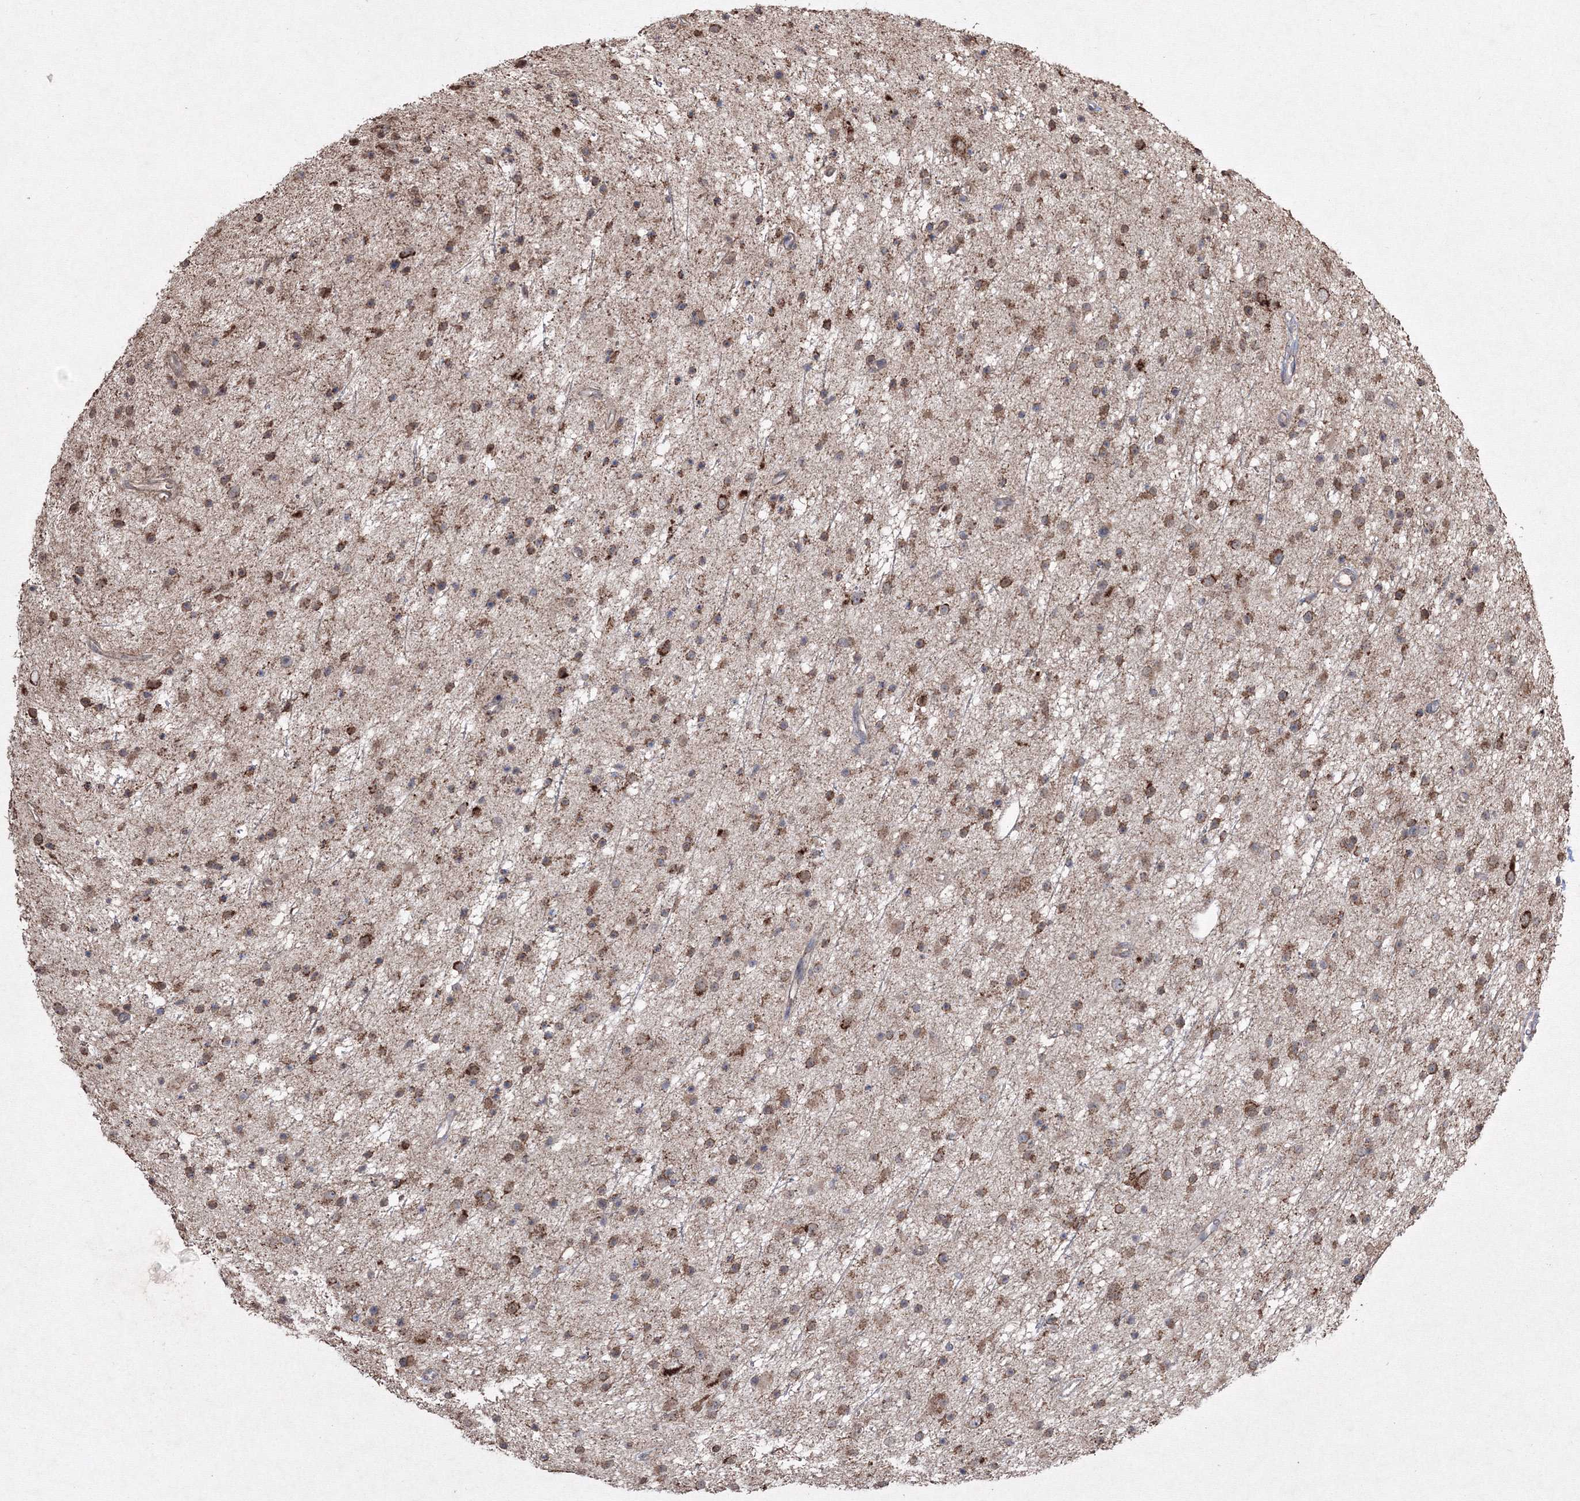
{"staining": {"intensity": "moderate", "quantity": ">75%", "location": "cytoplasmic/membranous"}, "tissue": "glioma", "cell_type": "Tumor cells", "image_type": "cancer", "snomed": [{"axis": "morphology", "description": "Glioma, malignant, Low grade"}, {"axis": "topography", "description": "Cerebral cortex"}], "caption": "Immunohistochemistry of human malignant low-grade glioma demonstrates medium levels of moderate cytoplasmic/membranous expression in approximately >75% of tumor cells.", "gene": "GRSF1", "patient": {"sex": "female", "age": 39}}